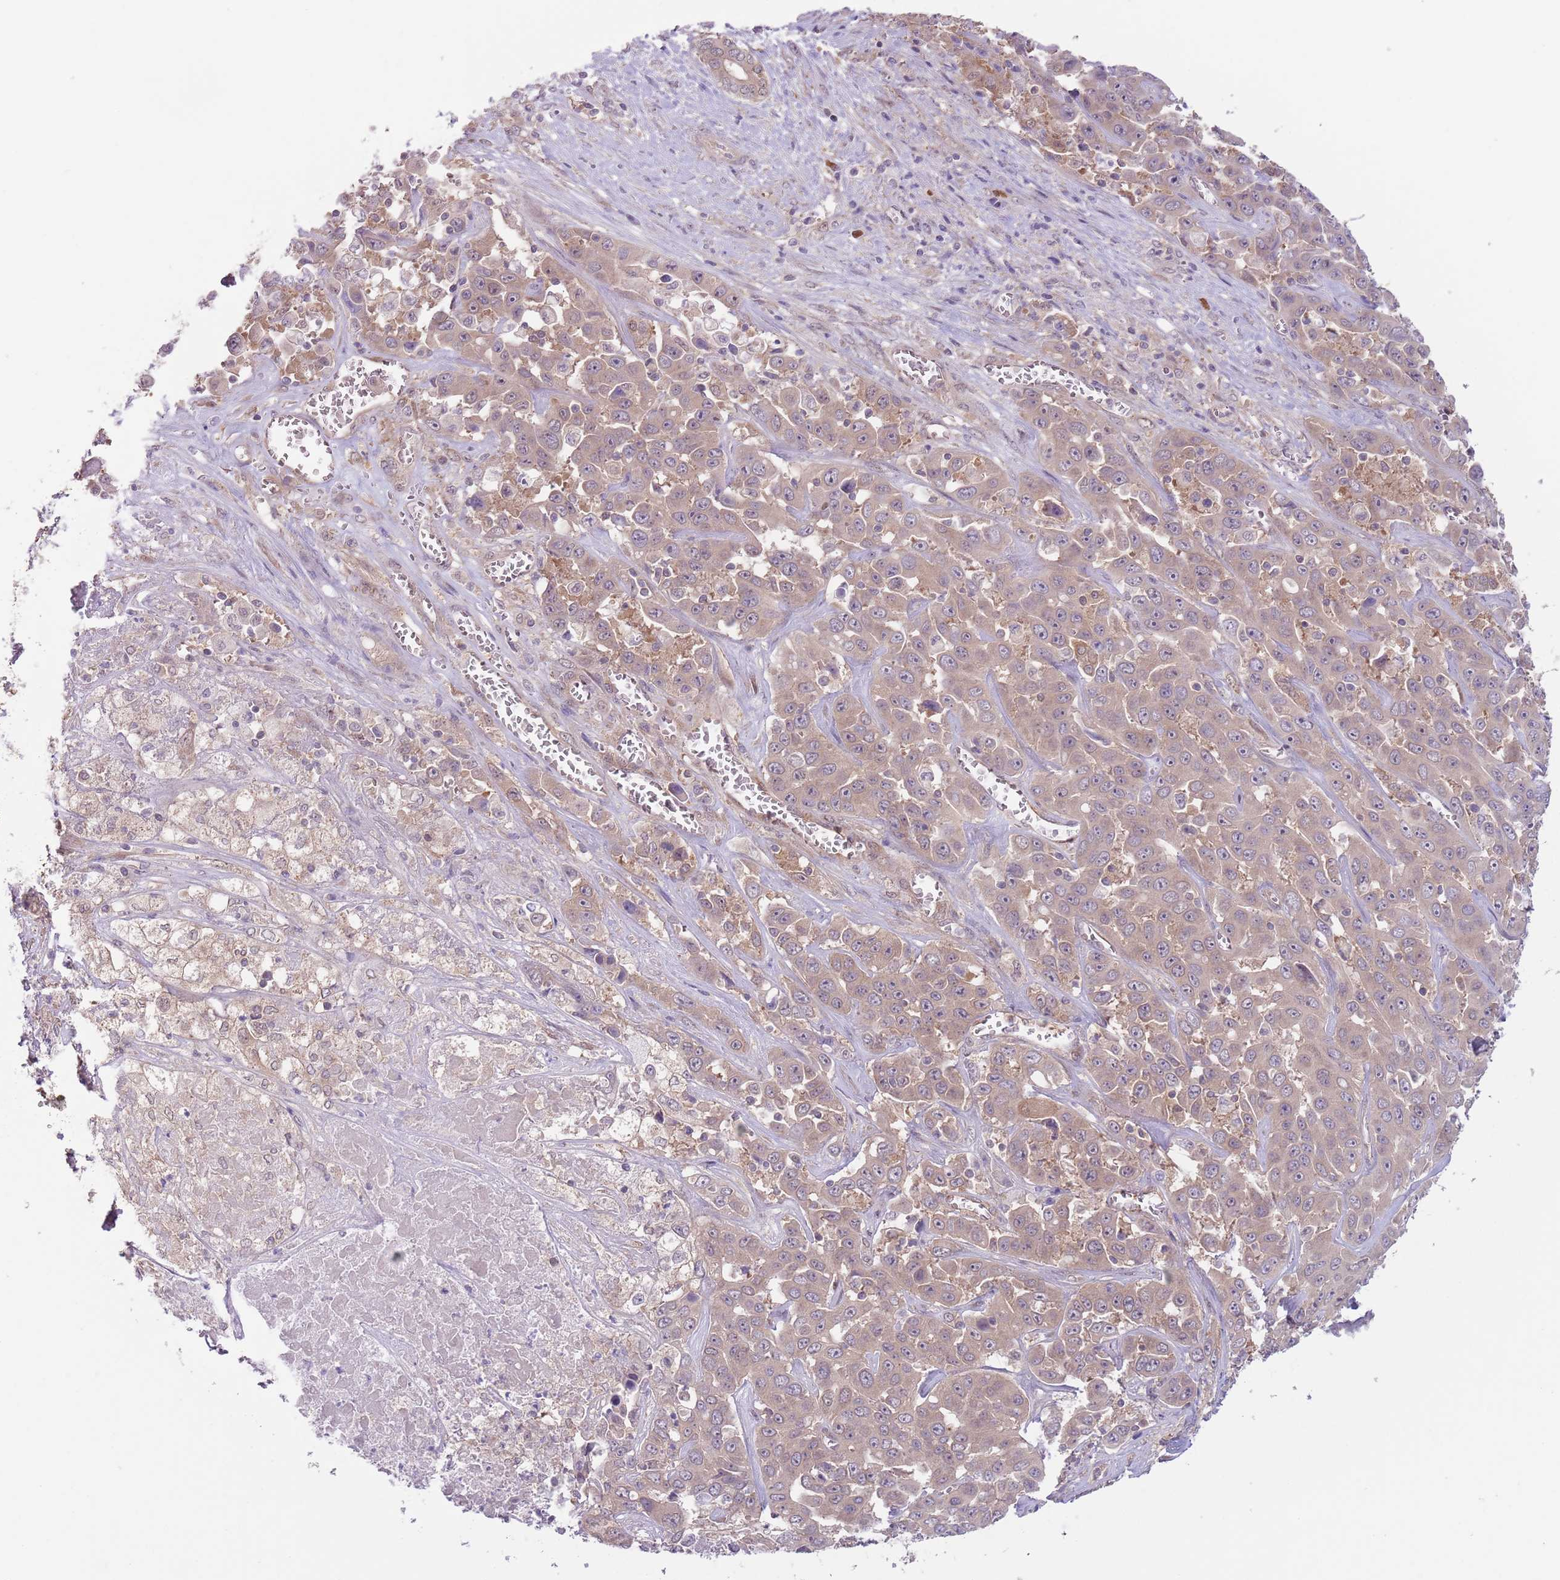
{"staining": {"intensity": "weak", "quantity": ">75%", "location": "cytoplasmic/membranous"}, "tissue": "liver cancer", "cell_type": "Tumor cells", "image_type": "cancer", "snomed": [{"axis": "morphology", "description": "Cholangiocarcinoma"}, {"axis": "topography", "description": "Liver"}], "caption": "Immunohistochemical staining of human cholangiocarcinoma (liver) displays low levels of weak cytoplasmic/membranous staining in approximately >75% of tumor cells.", "gene": "COPE", "patient": {"sex": "female", "age": 52}}